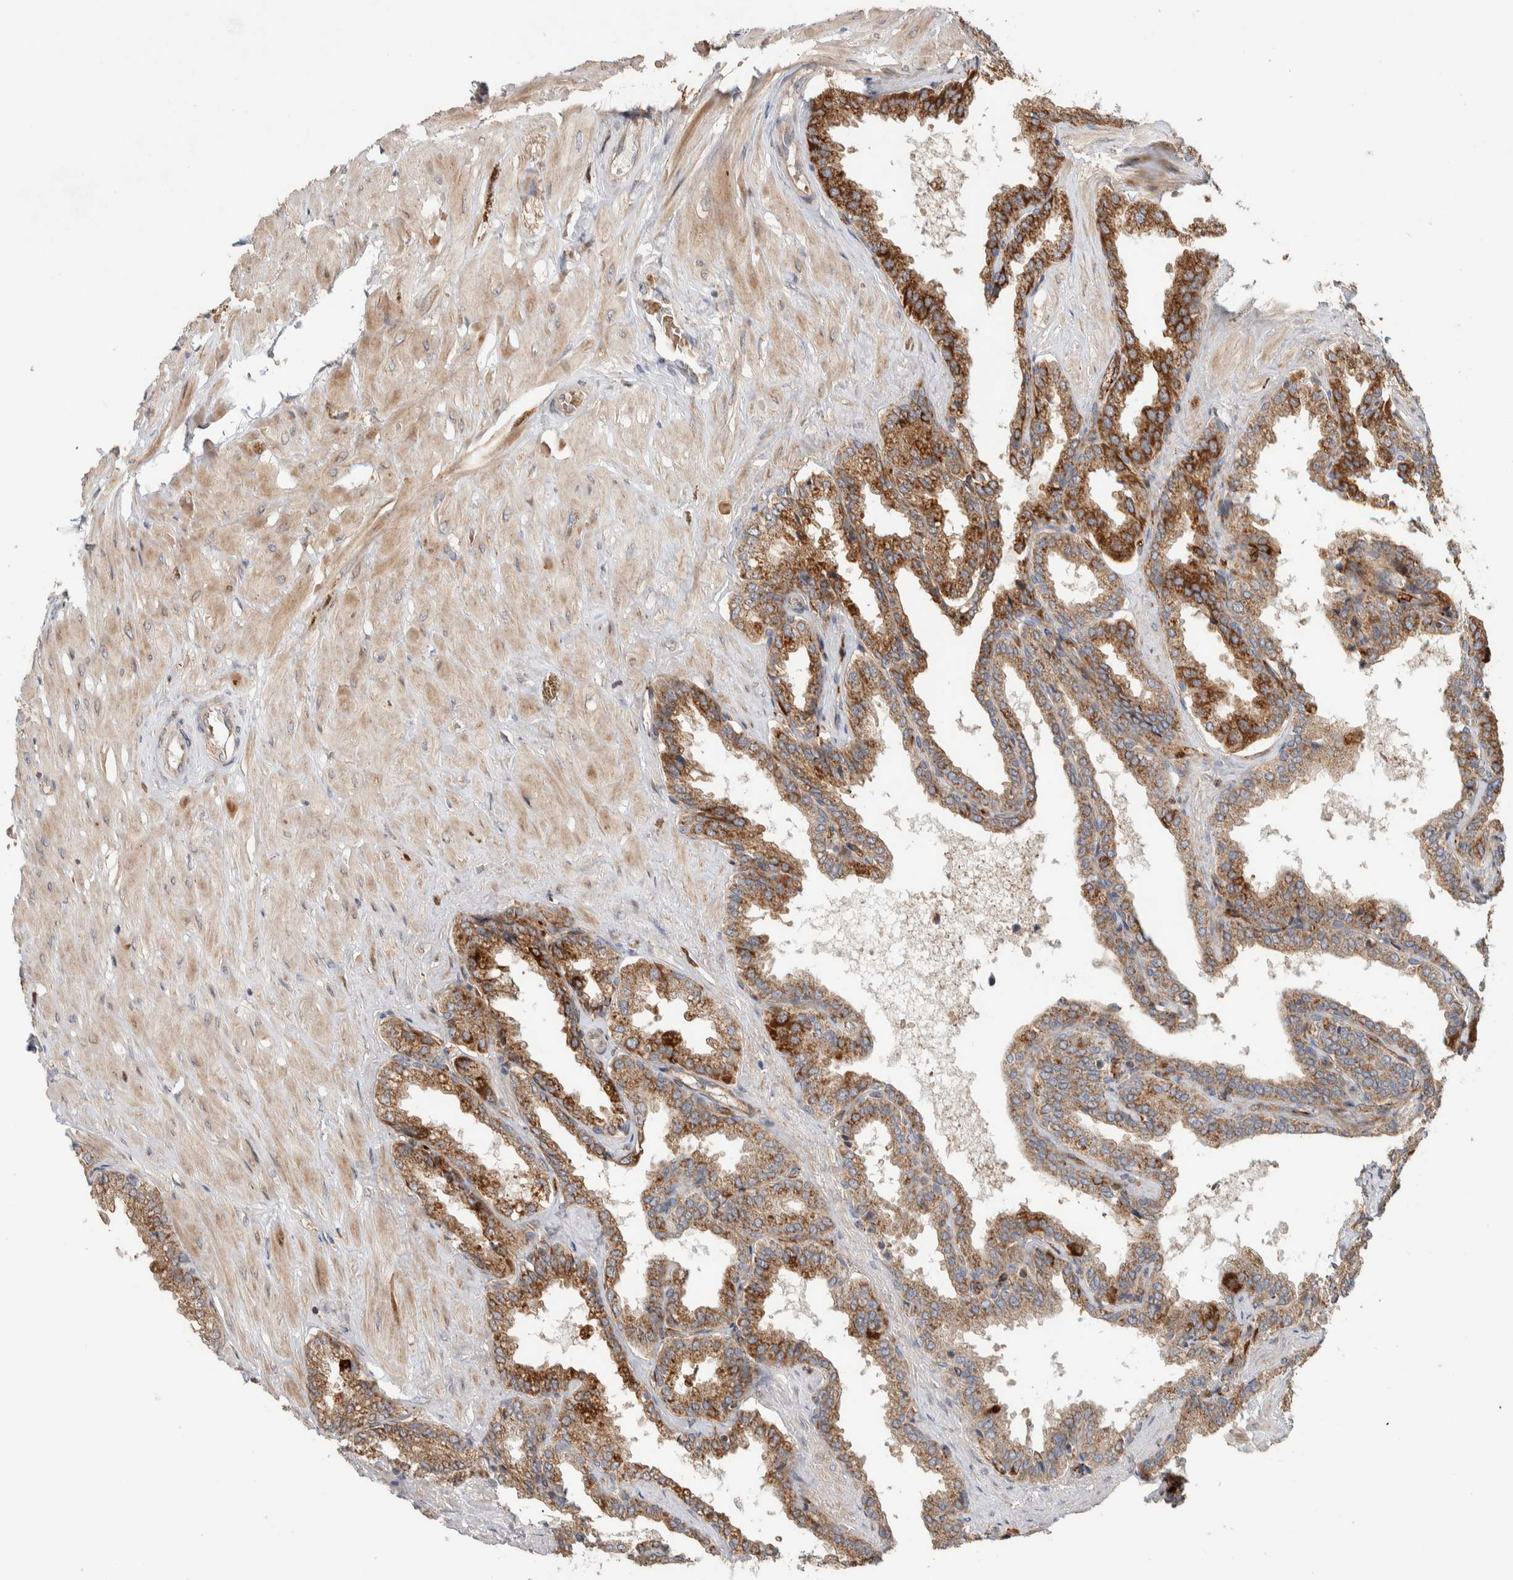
{"staining": {"intensity": "moderate", "quantity": ">75%", "location": "cytoplasmic/membranous"}, "tissue": "seminal vesicle", "cell_type": "Glandular cells", "image_type": "normal", "snomed": [{"axis": "morphology", "description": "Normal tissue, NOS"}, {"axis": "topography", "description": "Seminal veicle"}], "caption": "Immunohistochemistry (IHC) (DAB) staining of unremarkable human seminal vesicle shows moderate cytoplasmic/membranous protein staining in approximately >75% of glandular cells.", "gene": "VPS53", "patient": {"sex": "male", "age": 46}}